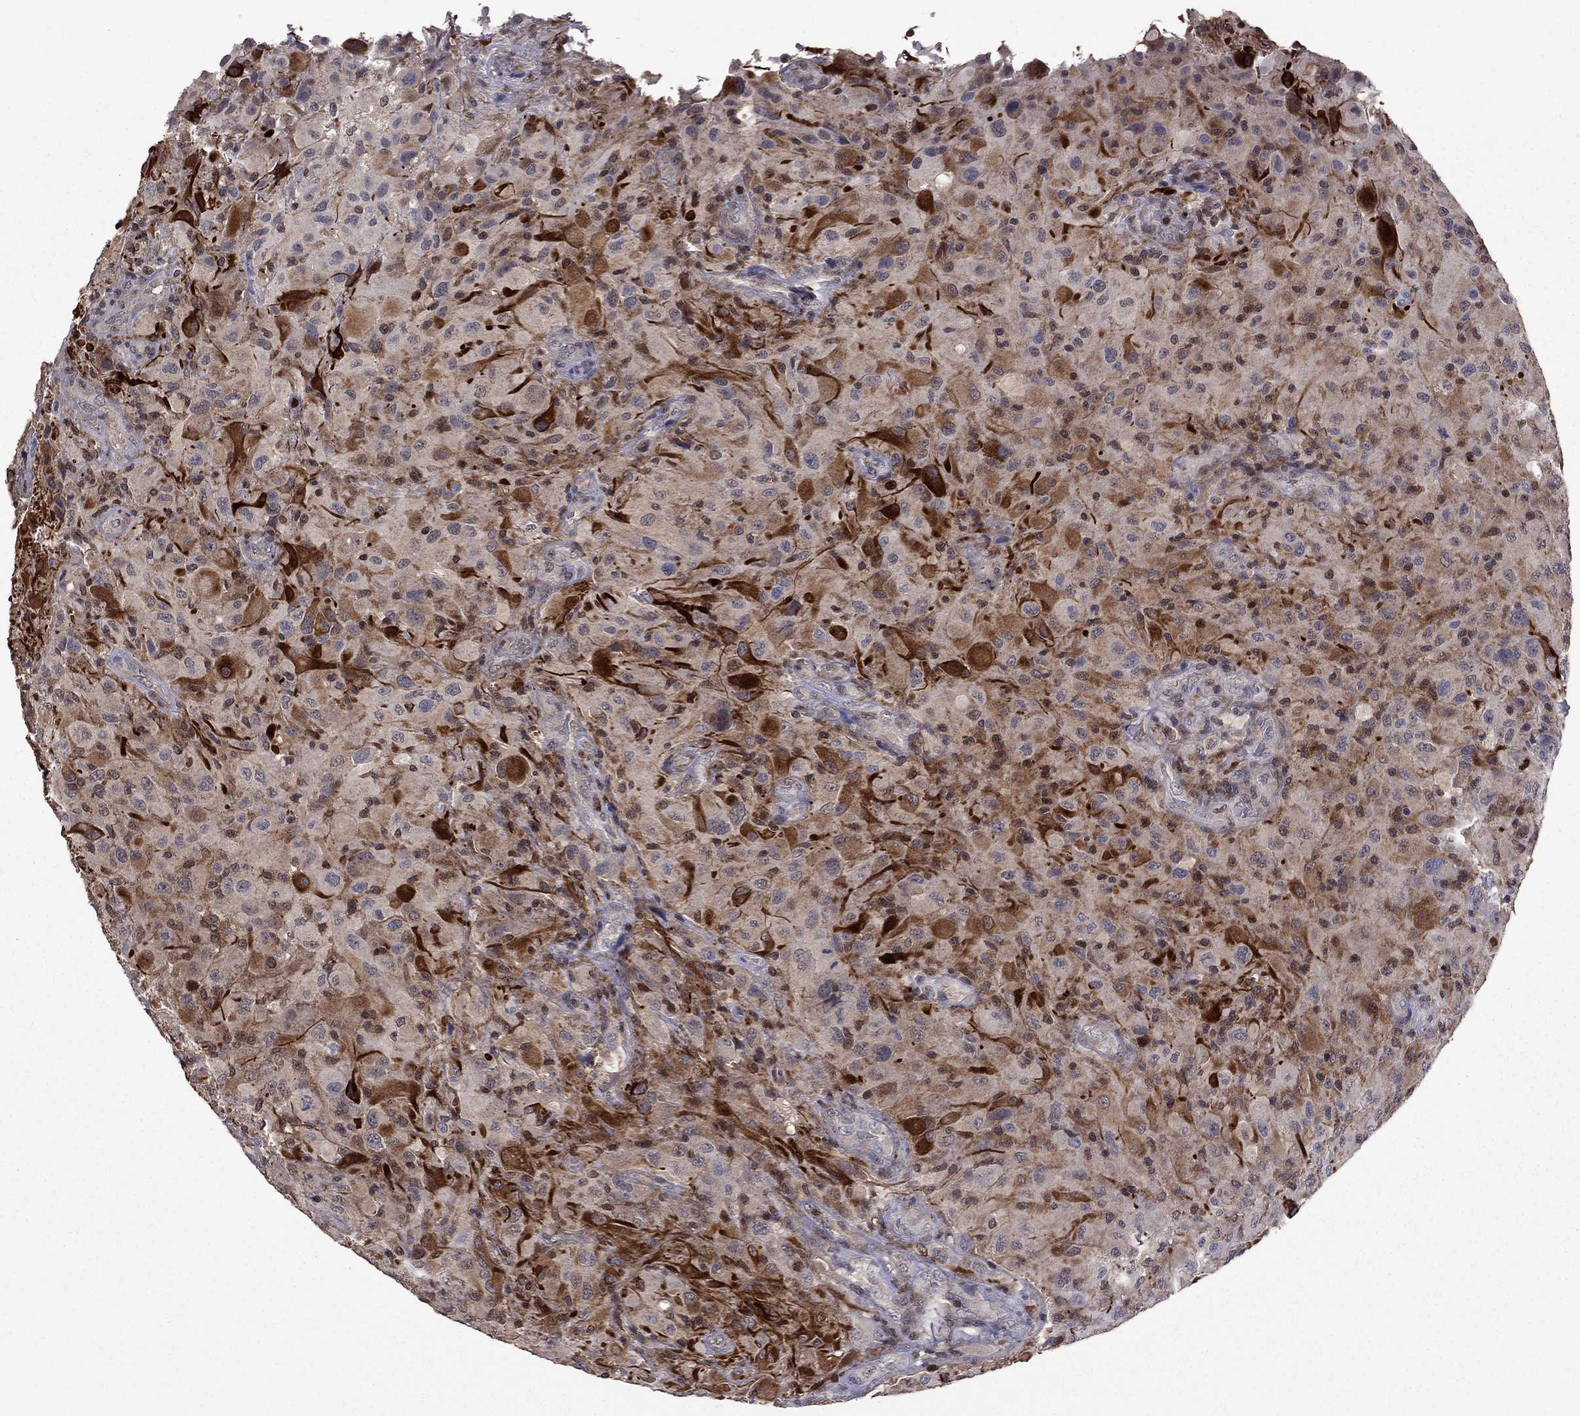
{"staining": {"intensity": "strong", "quantity": "<25%", "location": "cytoplasmic/membranous"}, "tissue": "glioma", "cell_type": "Tumor cells", "image_type": "cancer", "snomed": [{"axis": "morphology", "description": "Glioma, malignant, High grade"}, {"axis": "topography", "description": "Cerebral cortex"}], "caption": "High-power microscopy captured an immunohistochemistry image of malignant glioma (high-grade), revealing strong cytoplasmic/membranous positivity in about <25% of tumor cells.", "gene": "APPBP2", "patient": {"sex": "male", "age": 35}}